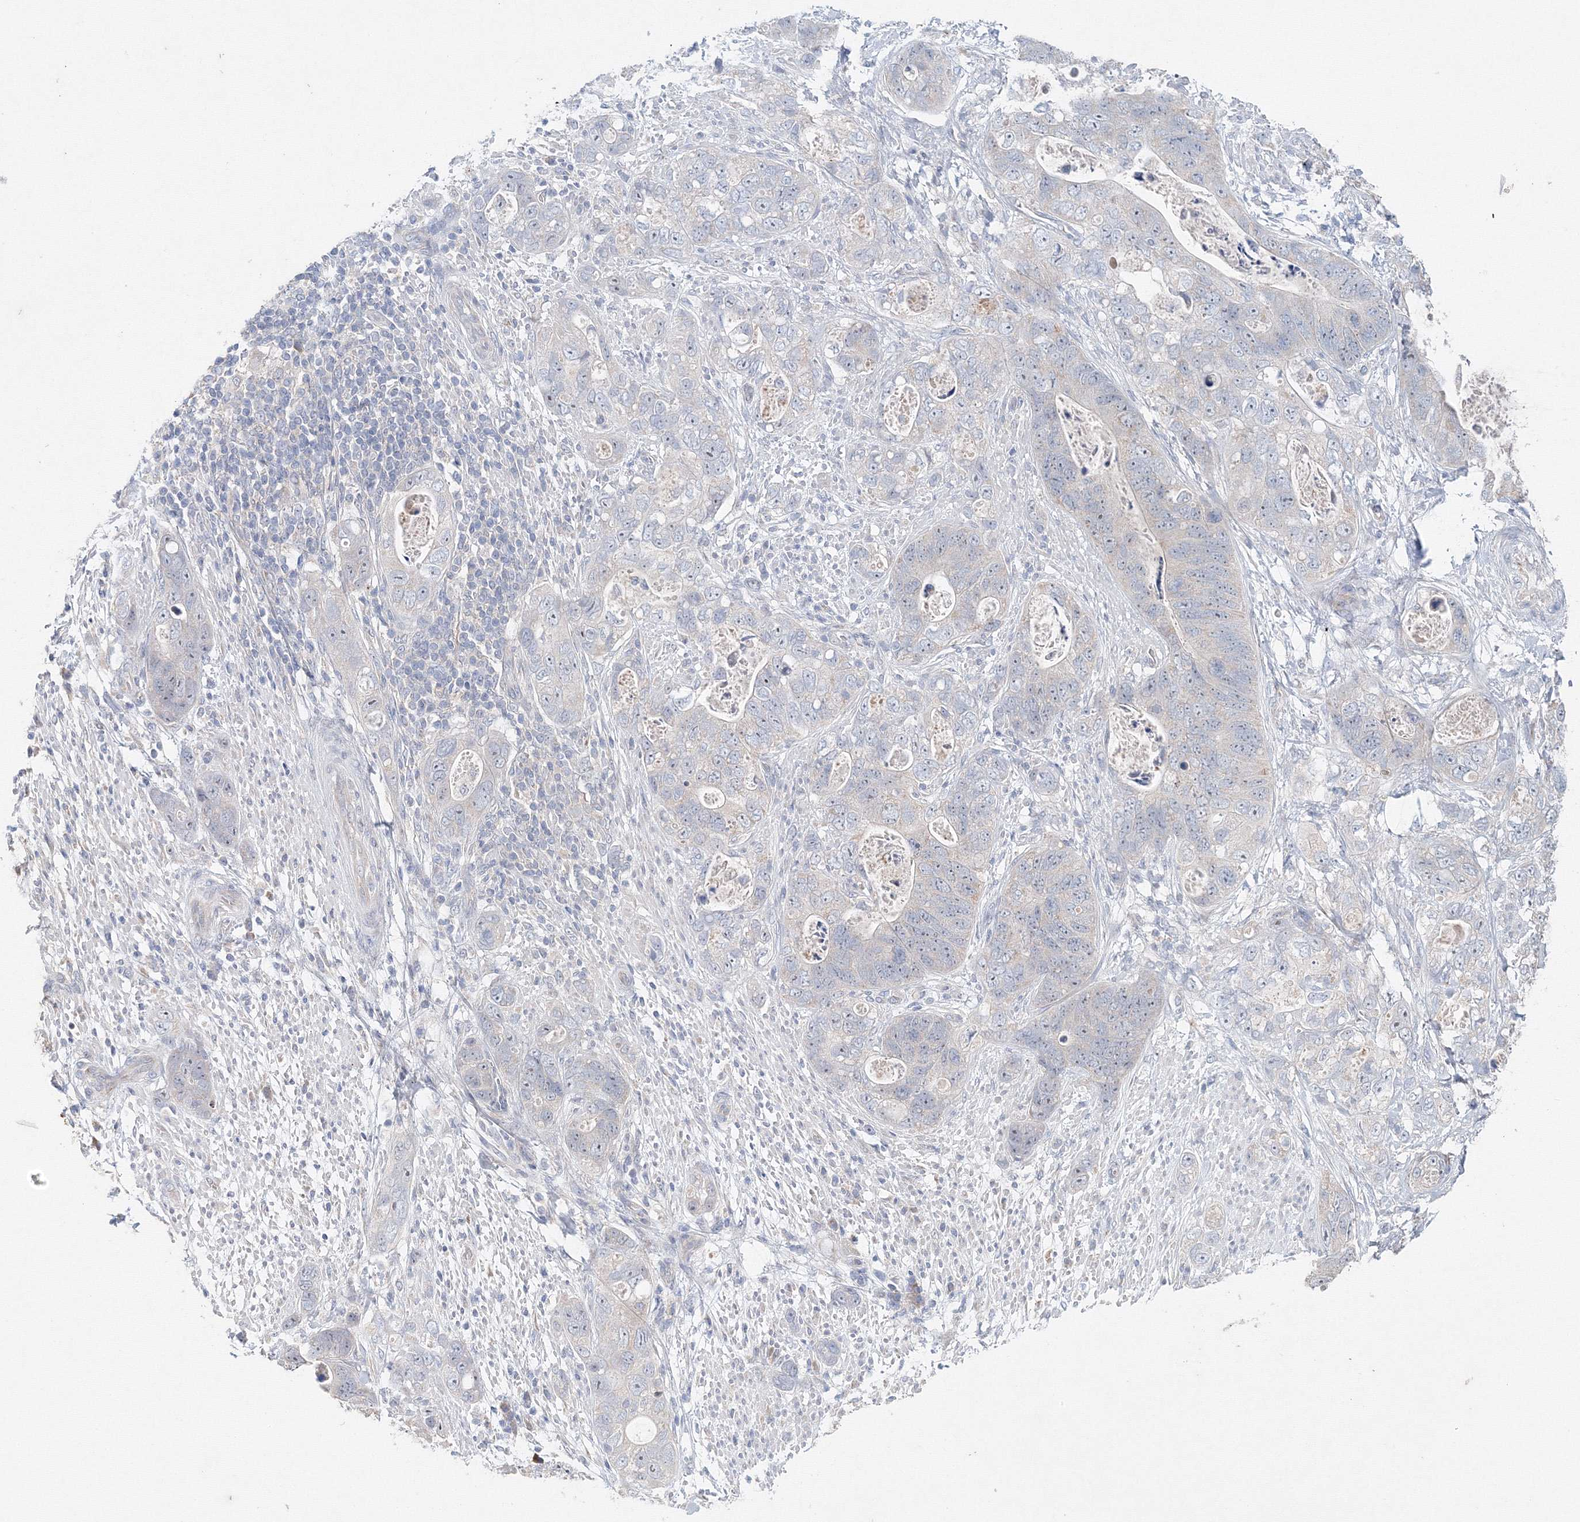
{"staining": {"intensity": "negative", "quantity": "none", "location": "none"}, "tissue": "stomach cancer", "cell_type": "Tumor cells", "image_type": "cancer", "snomed": [{"axis": "morphology", "description": "Adenocarcinoma, NOS"}, {"axis": "topography", "description": "Stomach"}], "caption": "Immunohistochemistry (IHC) image of neoplastic tissue: adenocarcinoma (stomach) stained with DAB (3,3'-diaminobenzidine) exhibits no significant protein expression in tumor cells.", "gene": "WDR49", "patient": {"sex": "female", "age": 89}}